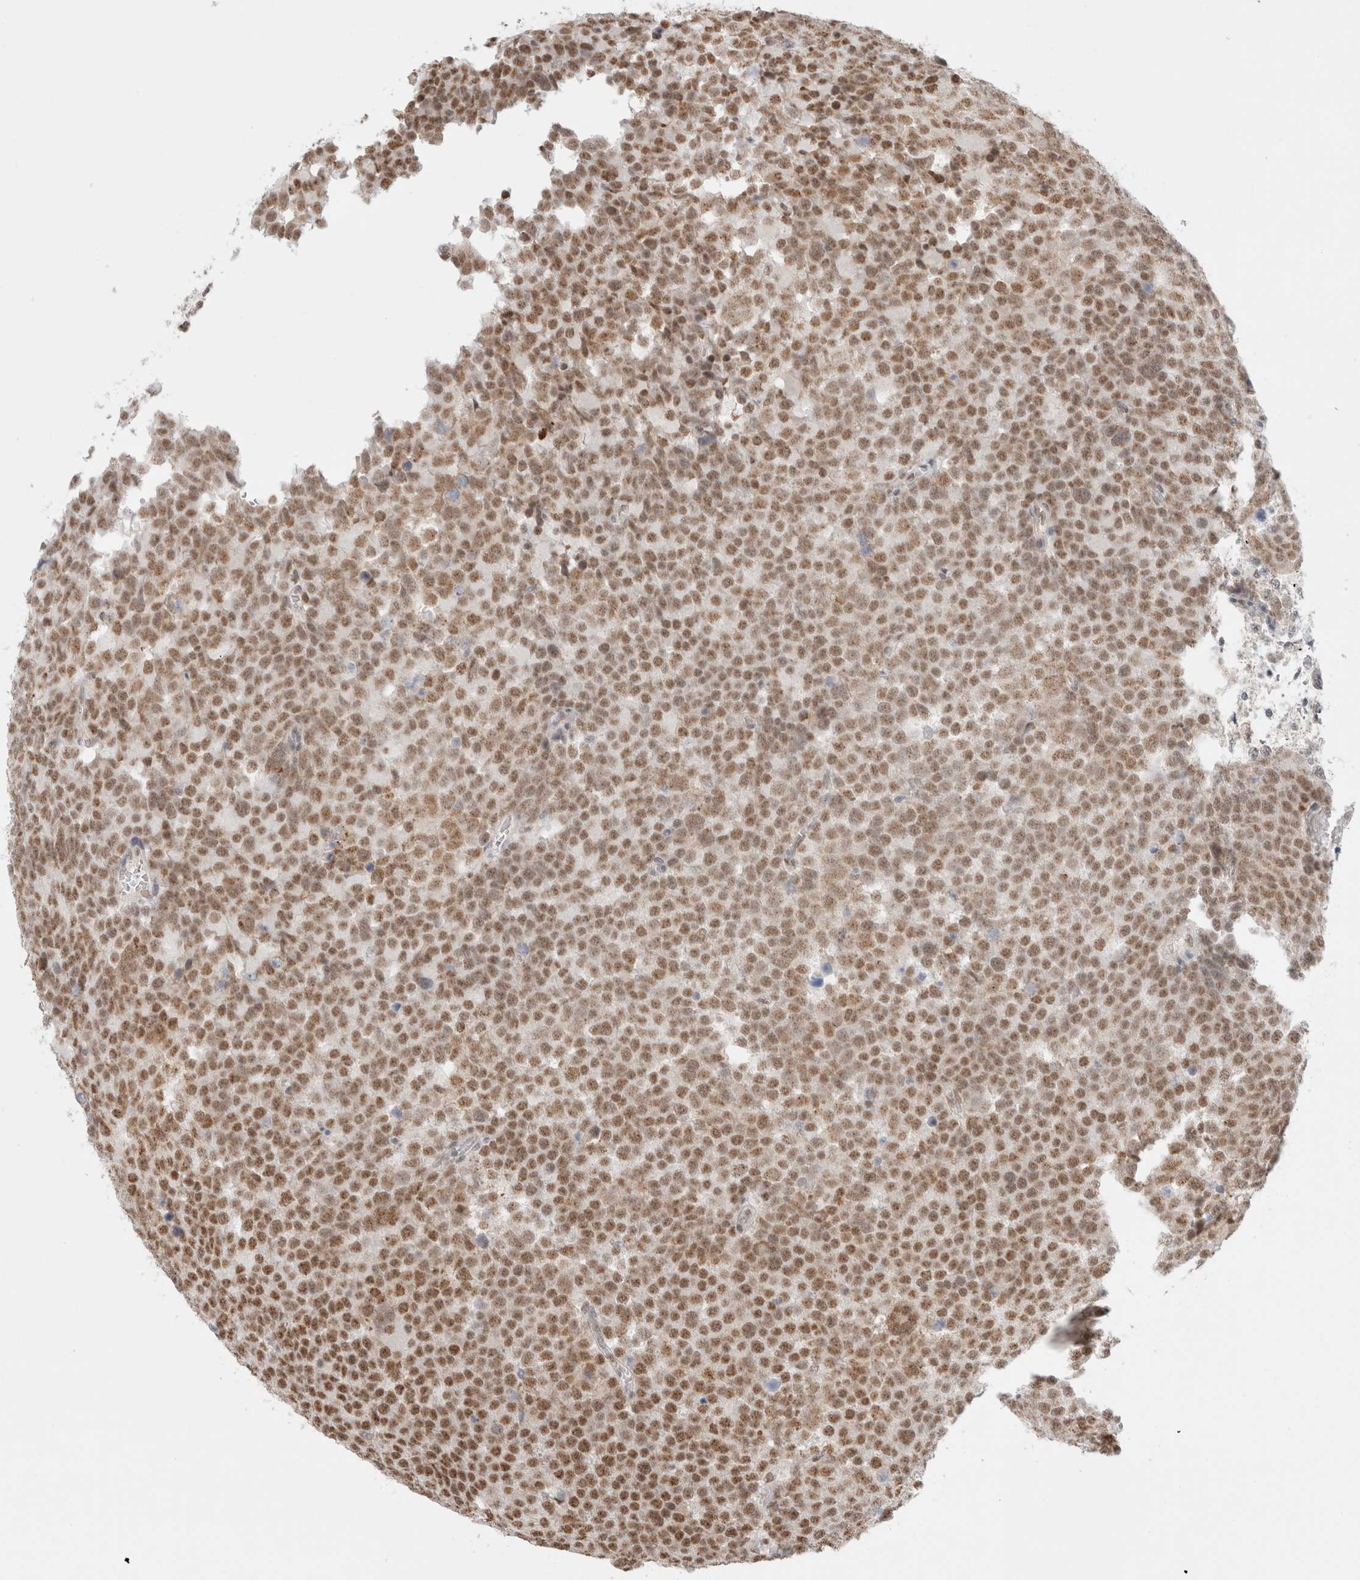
{"staining": {"intensity": "moderate", "quantity": ">75%", "location": "nuclear"}, "tissue": "testis cancer", "cell_type": "Tumor cells", "image_type": "cancer", "snomed": [{"axis": "morphology", "description": "Seminoma, NOS"}, {"axis": "topography", "description": "Testis"}], "caption": "Approximately >75% of tumor cells in testis cancer (seminoma) show moderate nuclear protein staining as visualized by brown immunohistochemical staining.", "gene": "TRMT12", "patient": {"sex": "male", "age": 71}}